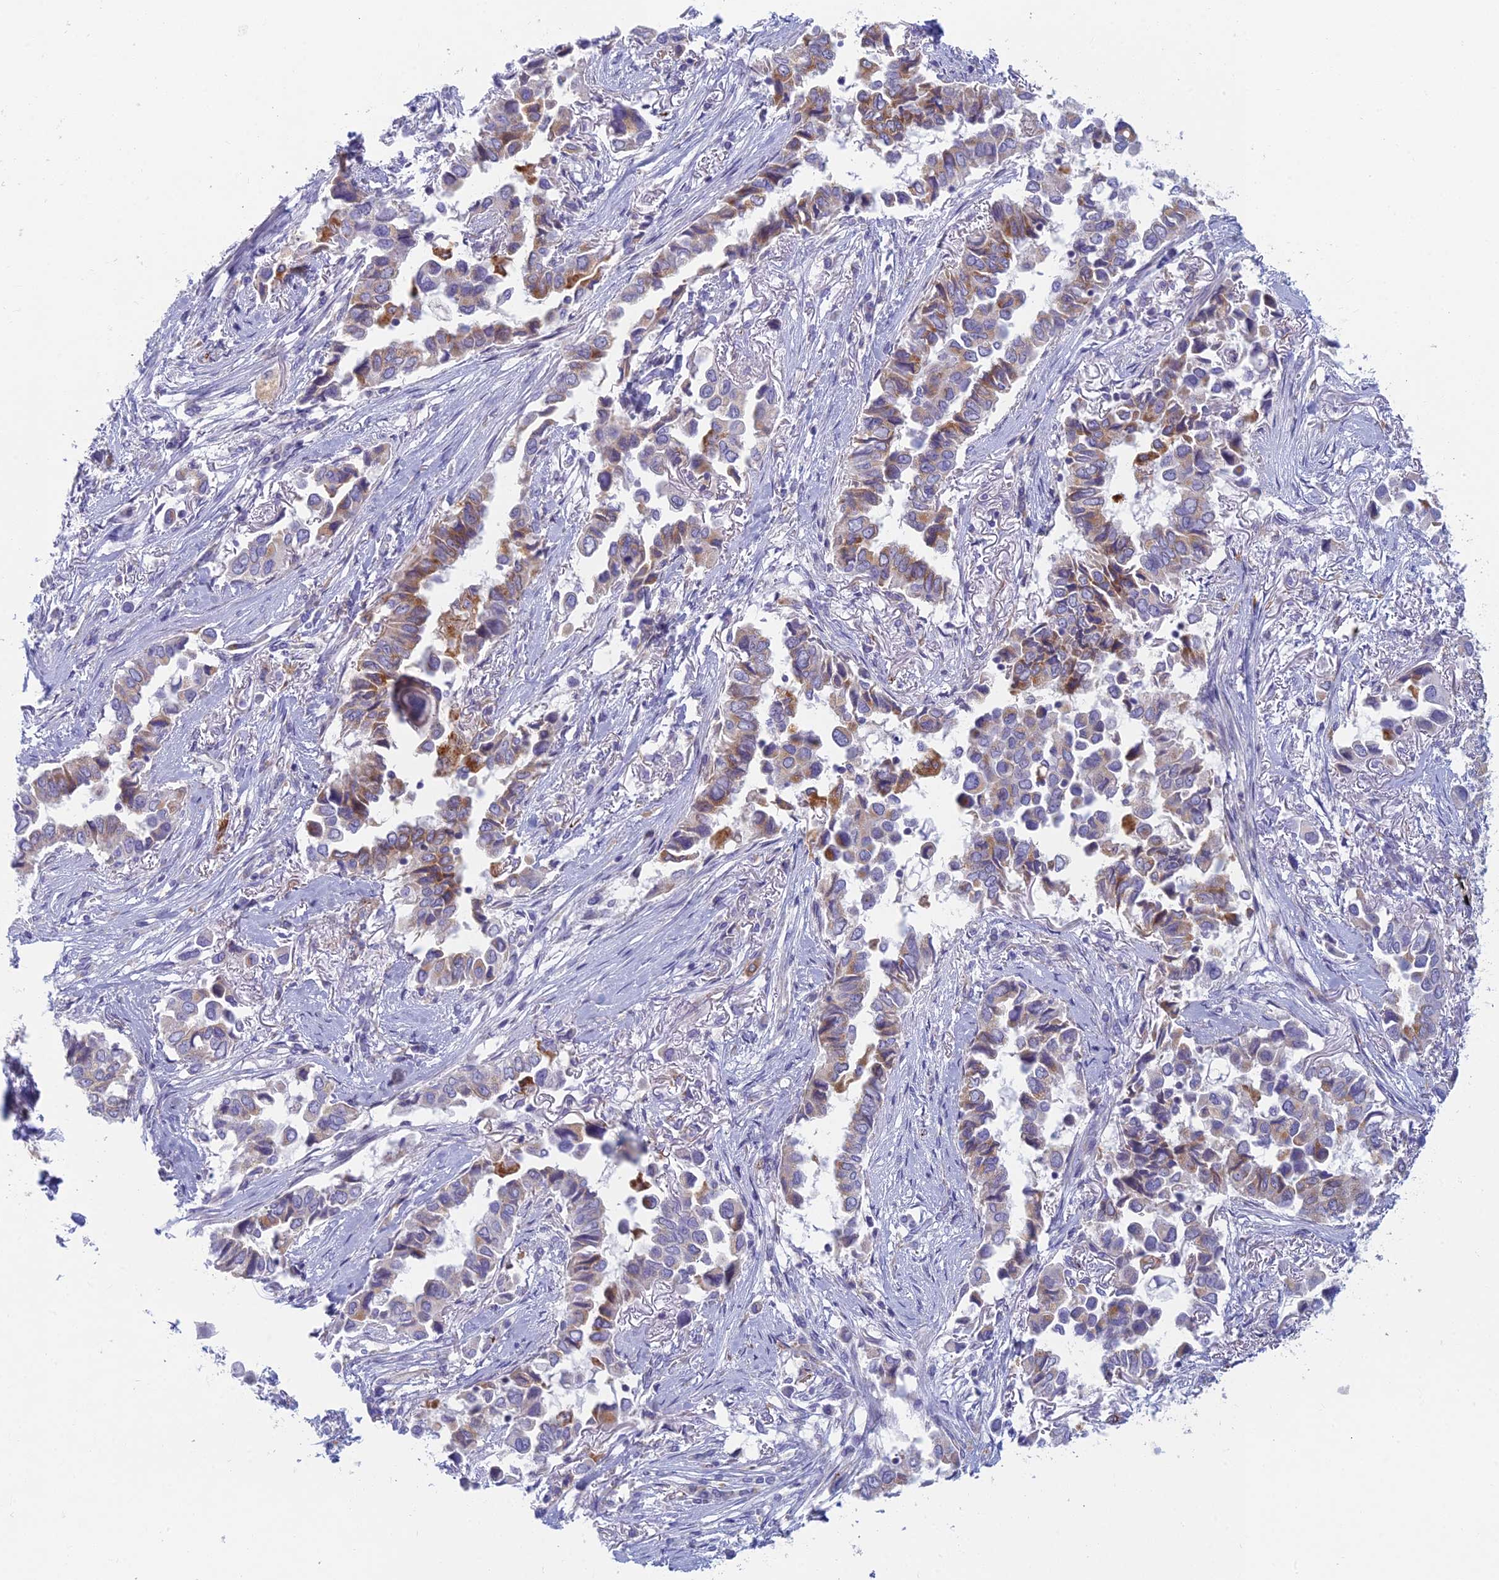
{"staining": {"intensity": "strong", "quantity": "<25%", "location": "cytoplasmic/membranous"}, "tissue": "lung cancer", "cell_type": "Tumor cells", "image_type": "cancer", "snomed": [{"axis": "morphology", "description": "Adenocarcinoma, NOS"}, {"axis": "topography", "description": "Lung"}], "caption": "High-power microscopy captured an IHC image of lung cancer (adenocarcinoma), revealing strong cytoplasmic/membranous expression in about <25% of tumor cells. (DAB (3,3'-diaminobenzidine) IHC with brightfield microscopy, high magnification).", "gene": "FERD3L", "patient": {"sex": "female", "age": 76}}